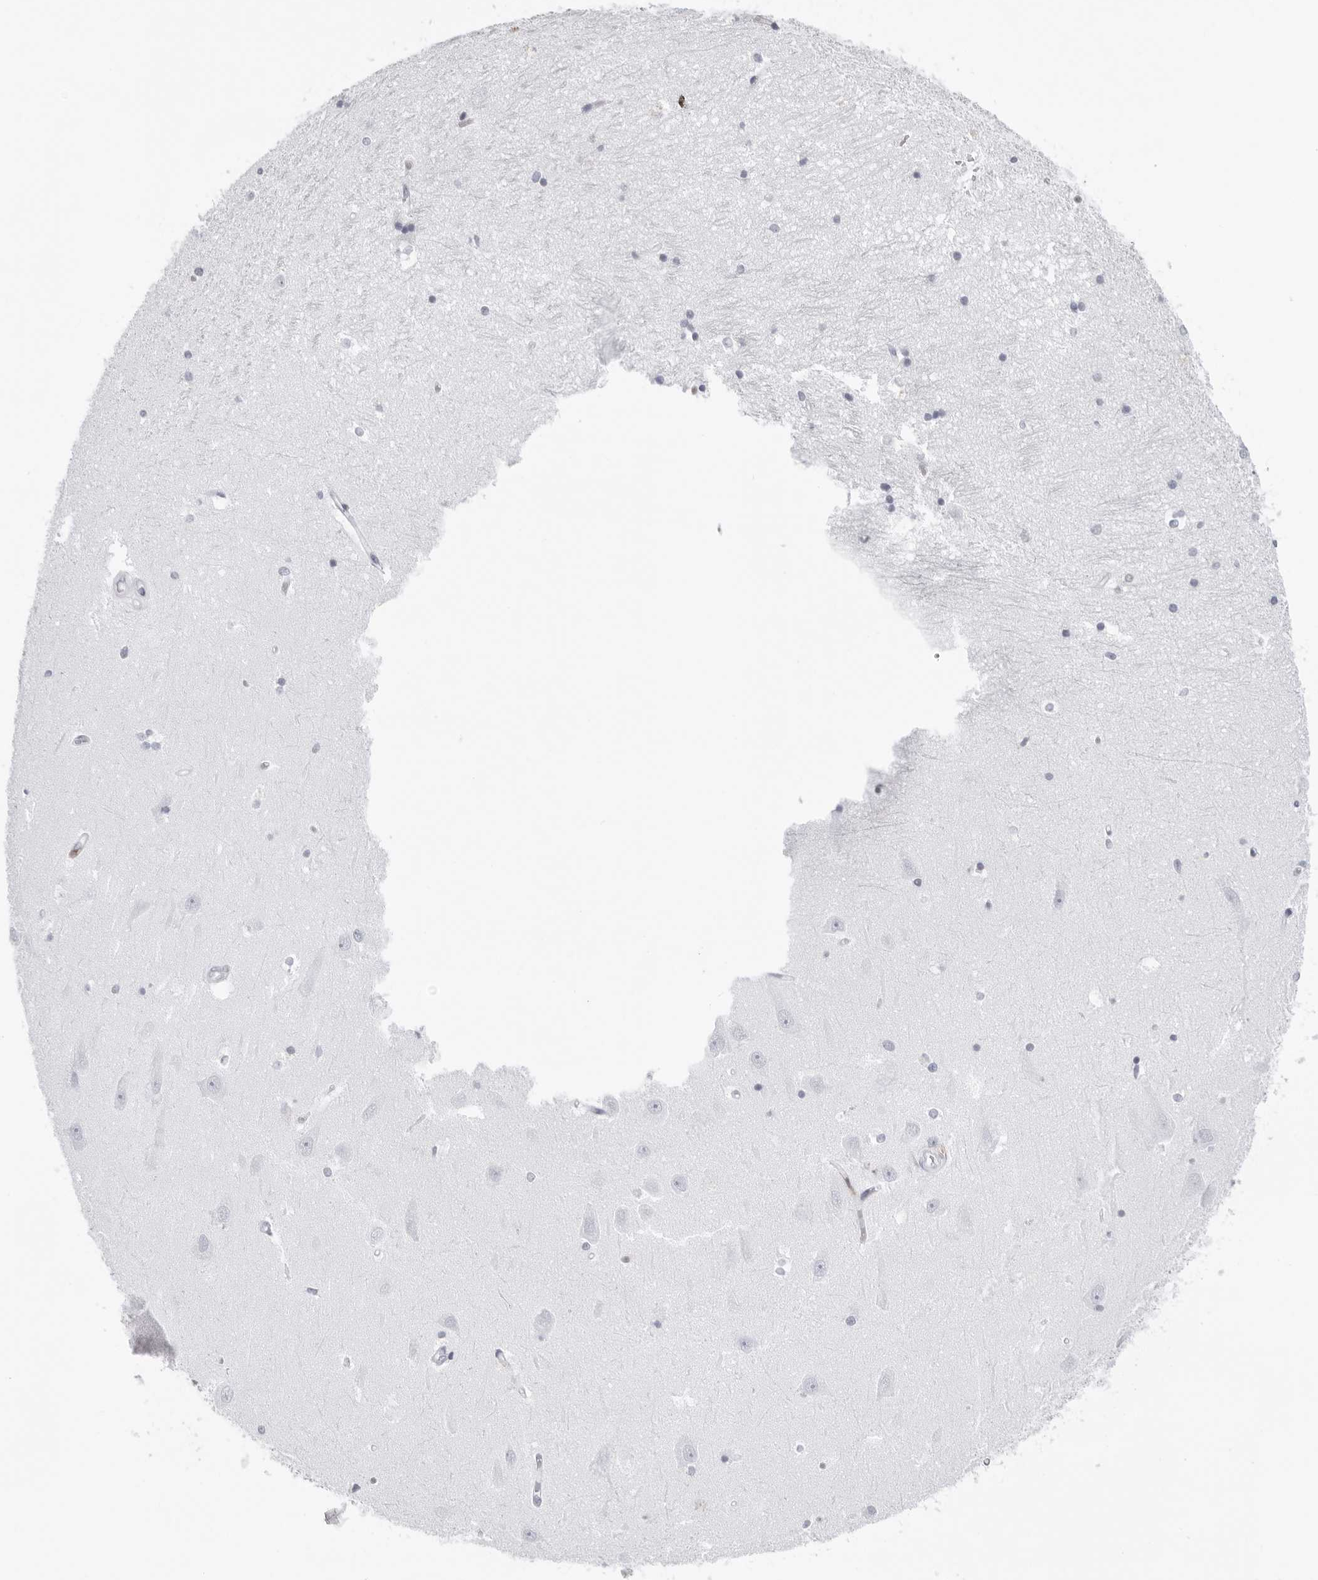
{"staining": {"intensity": "negative", "quantity": "none", "location": "none"}, "tissue": "hippocampus", "cell_type": "Glial cells", "image_type": "normal", "snomed": [{"axis": "morphology", "description": "Normal tissue, NOS"}, {"axis": "topography", "description": "Hippocampus"}], "caption": "IHC micrograph of unremarkable hippocampus: hippocampus stained with DAB displays no significant protein staining in glial cells.", "gene": "FMNL1", "patient": {"sex": "male", "age": 45}}